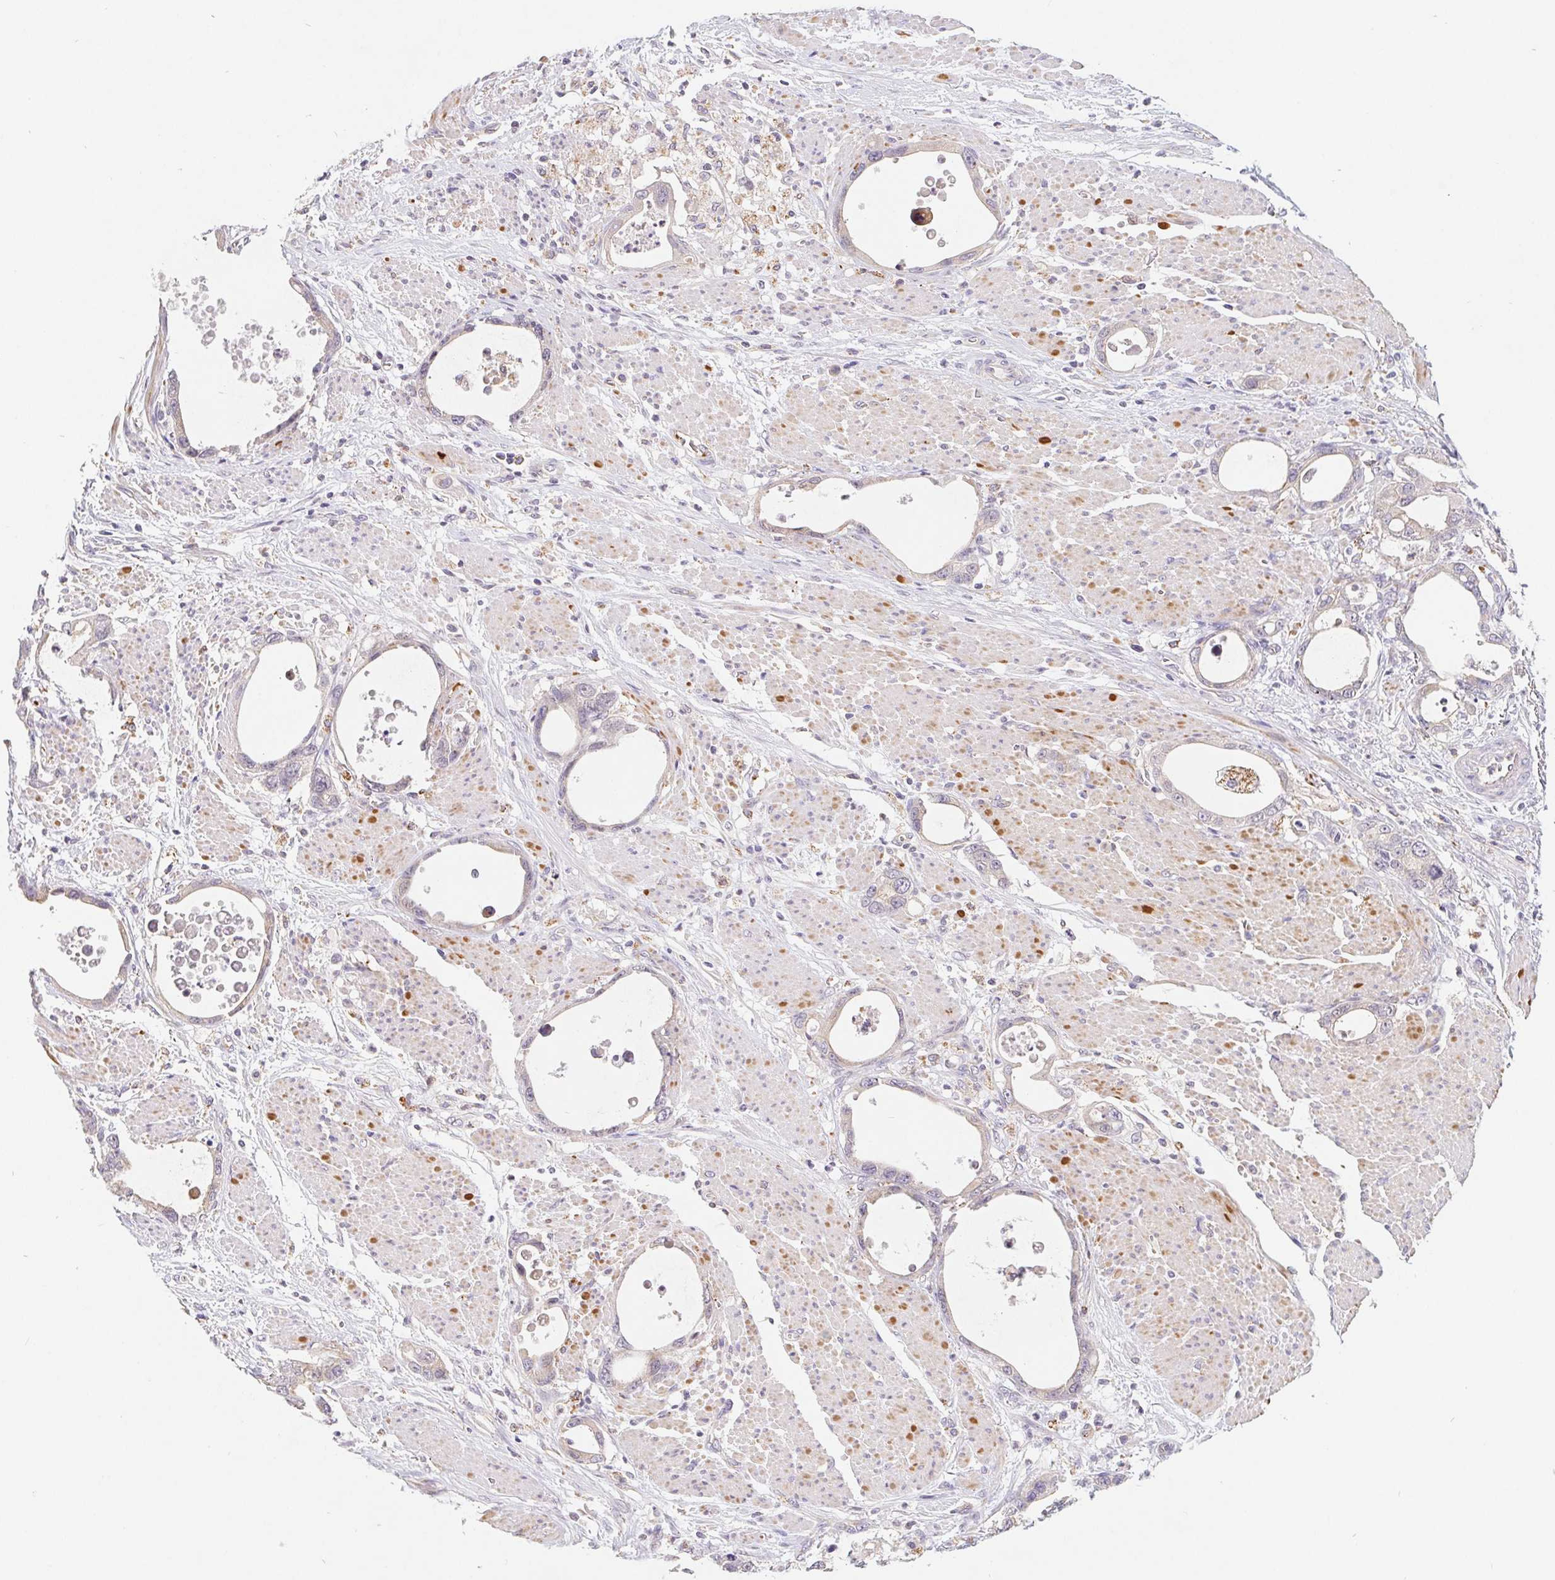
{"staining": {"intensity": "negative", "quantity": "none", "location": "none"}, "tissue": "stomach cancer", "cell_type": "Tumor cells", "image_type": "cancer", "snomed": [{"axis": "morphology", "description": "Adenocarcinoma, NOS"}, {"axis": "topography", "description": "Stomach, upper"}], "caption": "An immunohistochemistry micrograph of stomach cancer is shown. There is no staining in tumor cells of stomach cancer.", "gene": "EMC6", "patient": {"sex": "male", "age": 74}}